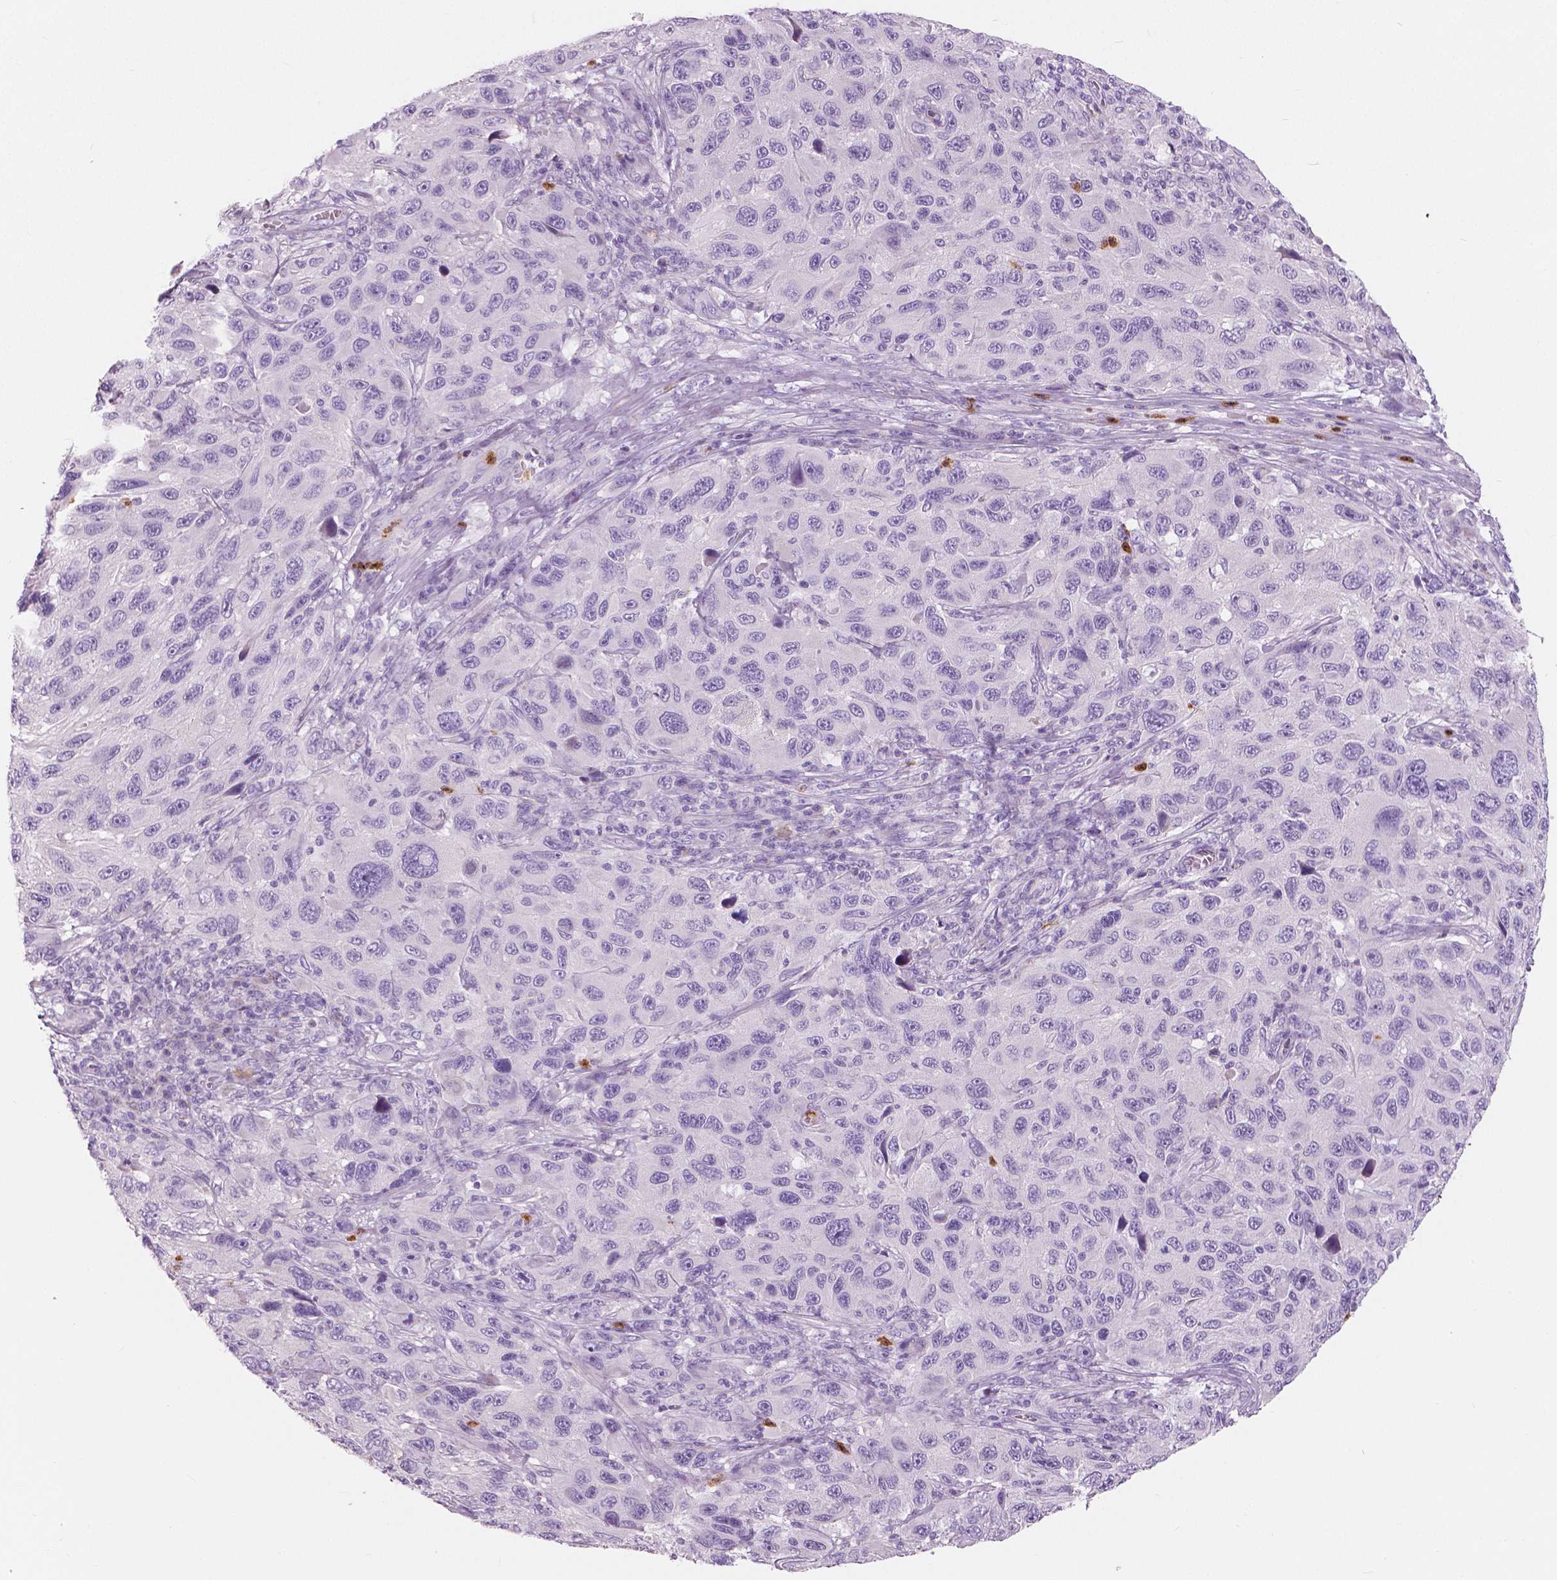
{"staining": {"intensity": "negative", "quantity": "none", "location": "none"}, "tissue": "melanoma", "cell_type": "Tumor cells", "image_type": "cancer", "snomed": [{"axis": "morphology", "description": "Malignant melanoma, NOS"}, {"axis": "topography", "description": "Skin"}], "caption": "IHC of human malignant melanoma exhibits no expression in tumor cells.", "gene": "CXCR2", "patient": {"sex": "male", "age": 53}}